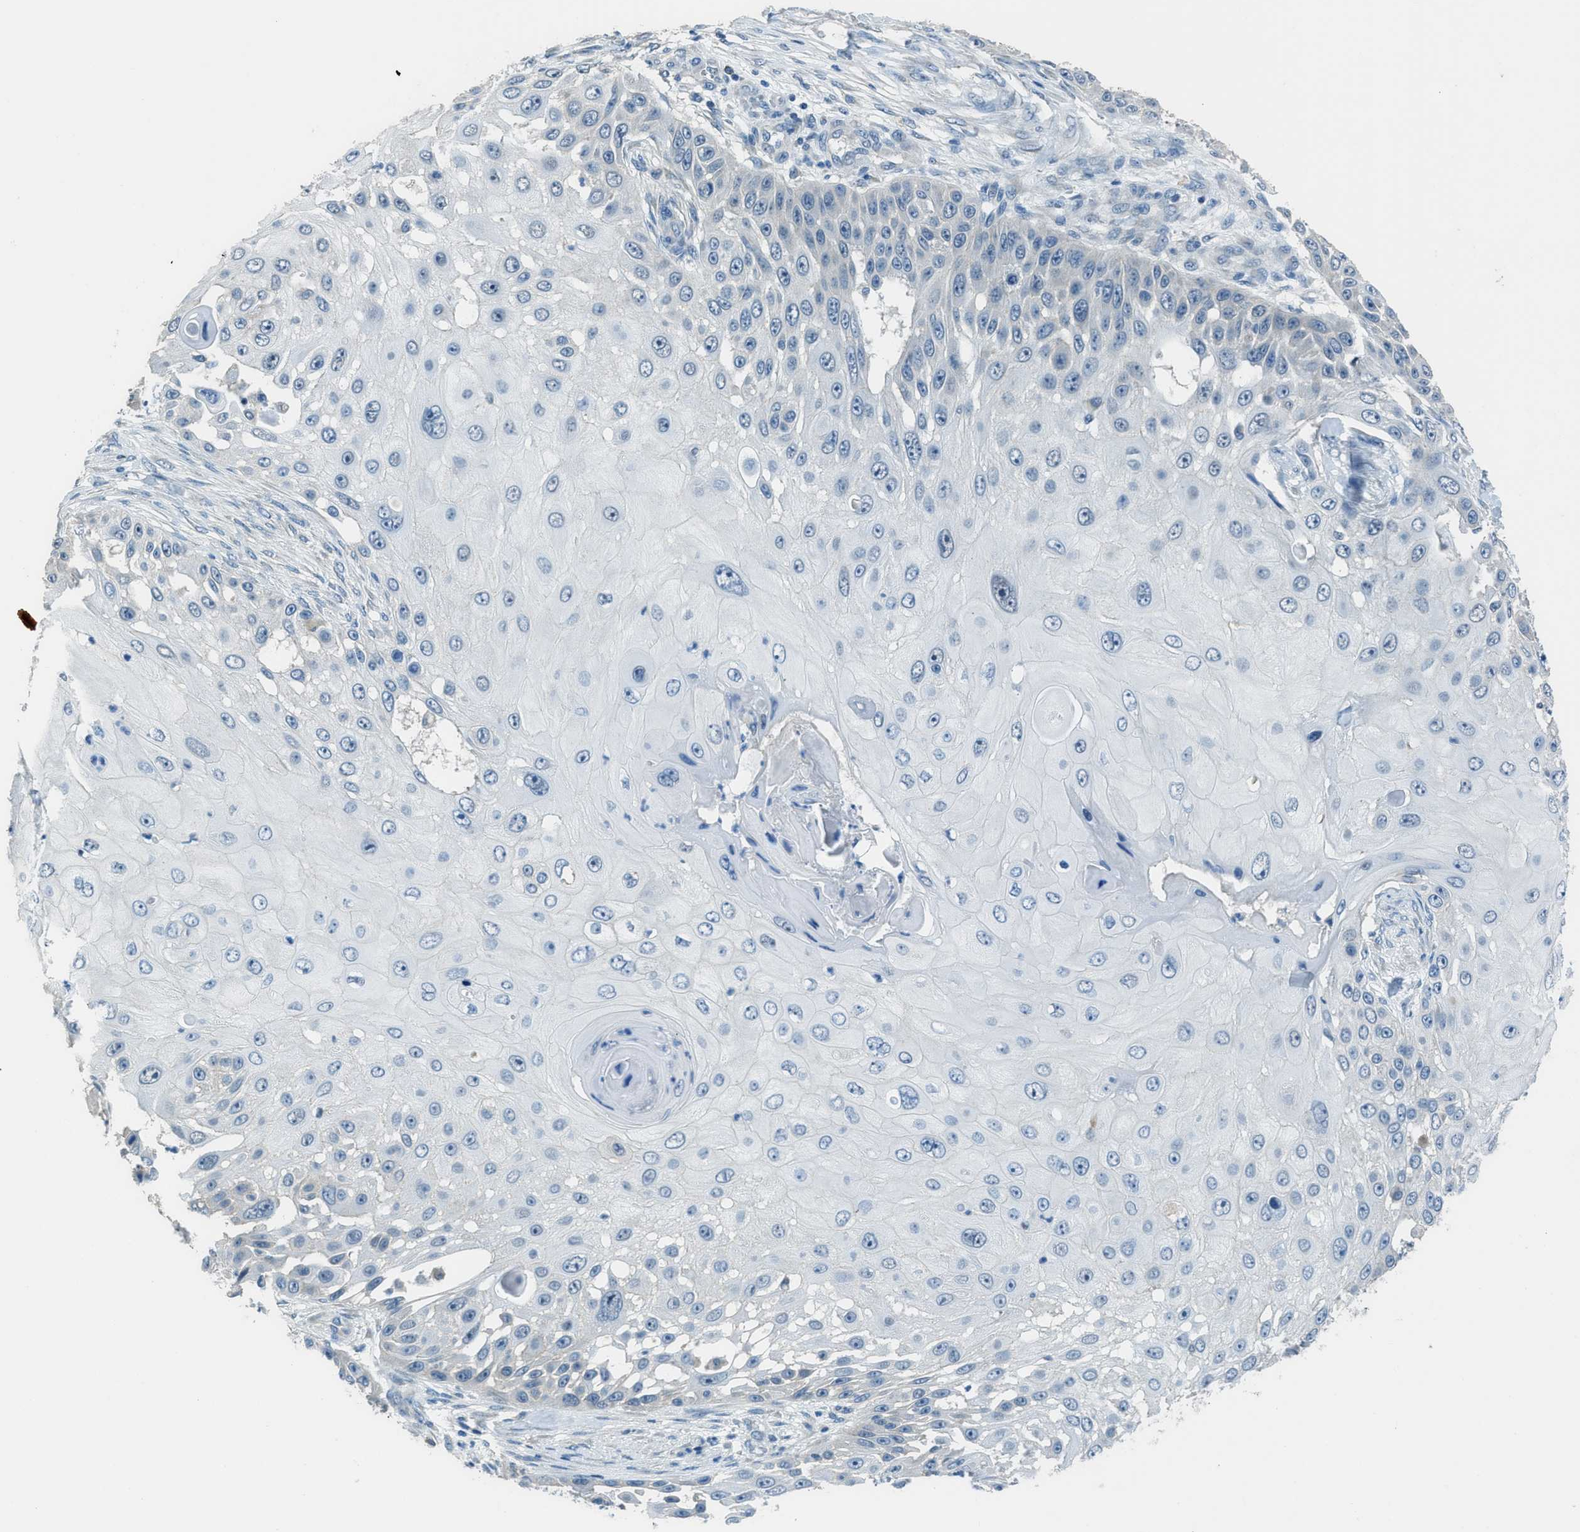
{"staining": {"intensity": "negative", "quantity": "none", "location": "none"}, "tissue": "skin cancer", "cell_type": "Tumor cells", "image_type": "cancer", "snomed": [{"axis": "morphology", "description": "Squamous cell carcinoma, NOS"}, {"axis": "topography", "description": "Skin"}], "caption": "Immunohistochemical staining of human skin cancer (squamous cell carcinoma) shows no significant staining in tumor cells.", "gene": "TIMD4", "patient": {"sex": "female", "age": 44}}